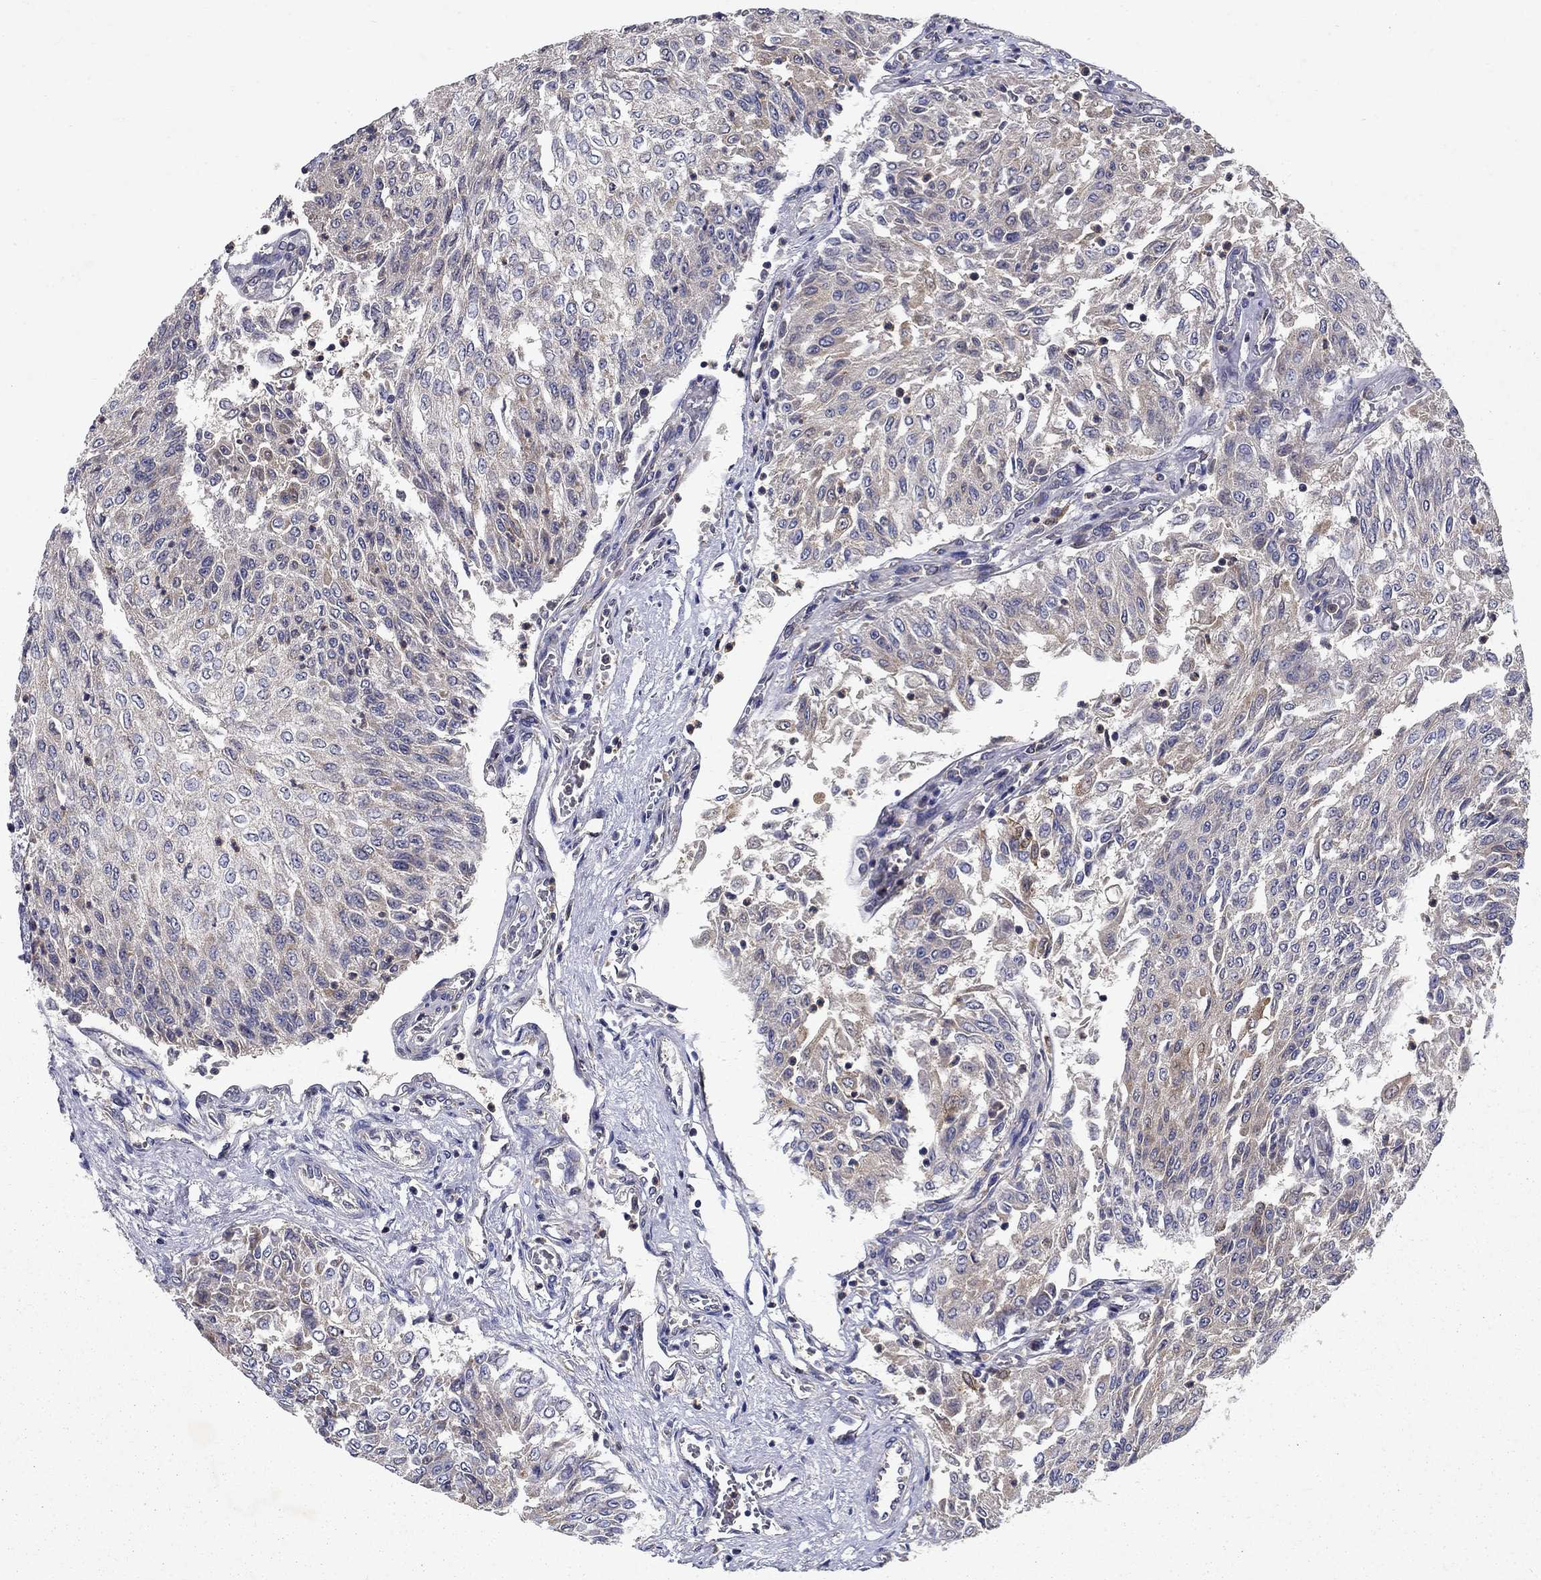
{"staining": {"intensity": "negative", "quantity": "none", "location": "none"}, "tissue": "urothelial cancer", "cell_type": "Tumor cells", "image_type": "cancer", "snomed": [{"axis": "morphology", "description": "Urothelial carcinoma, Low grade"}, {"axis": "topography", "description": "Urinary bladder"}], "caption": "Urothelial cancer was stained to show a protein in brown. There is no significant positivity in tumor cells.", "gene": "GLTP", "patient": {"sex": "male", "age": 78}}